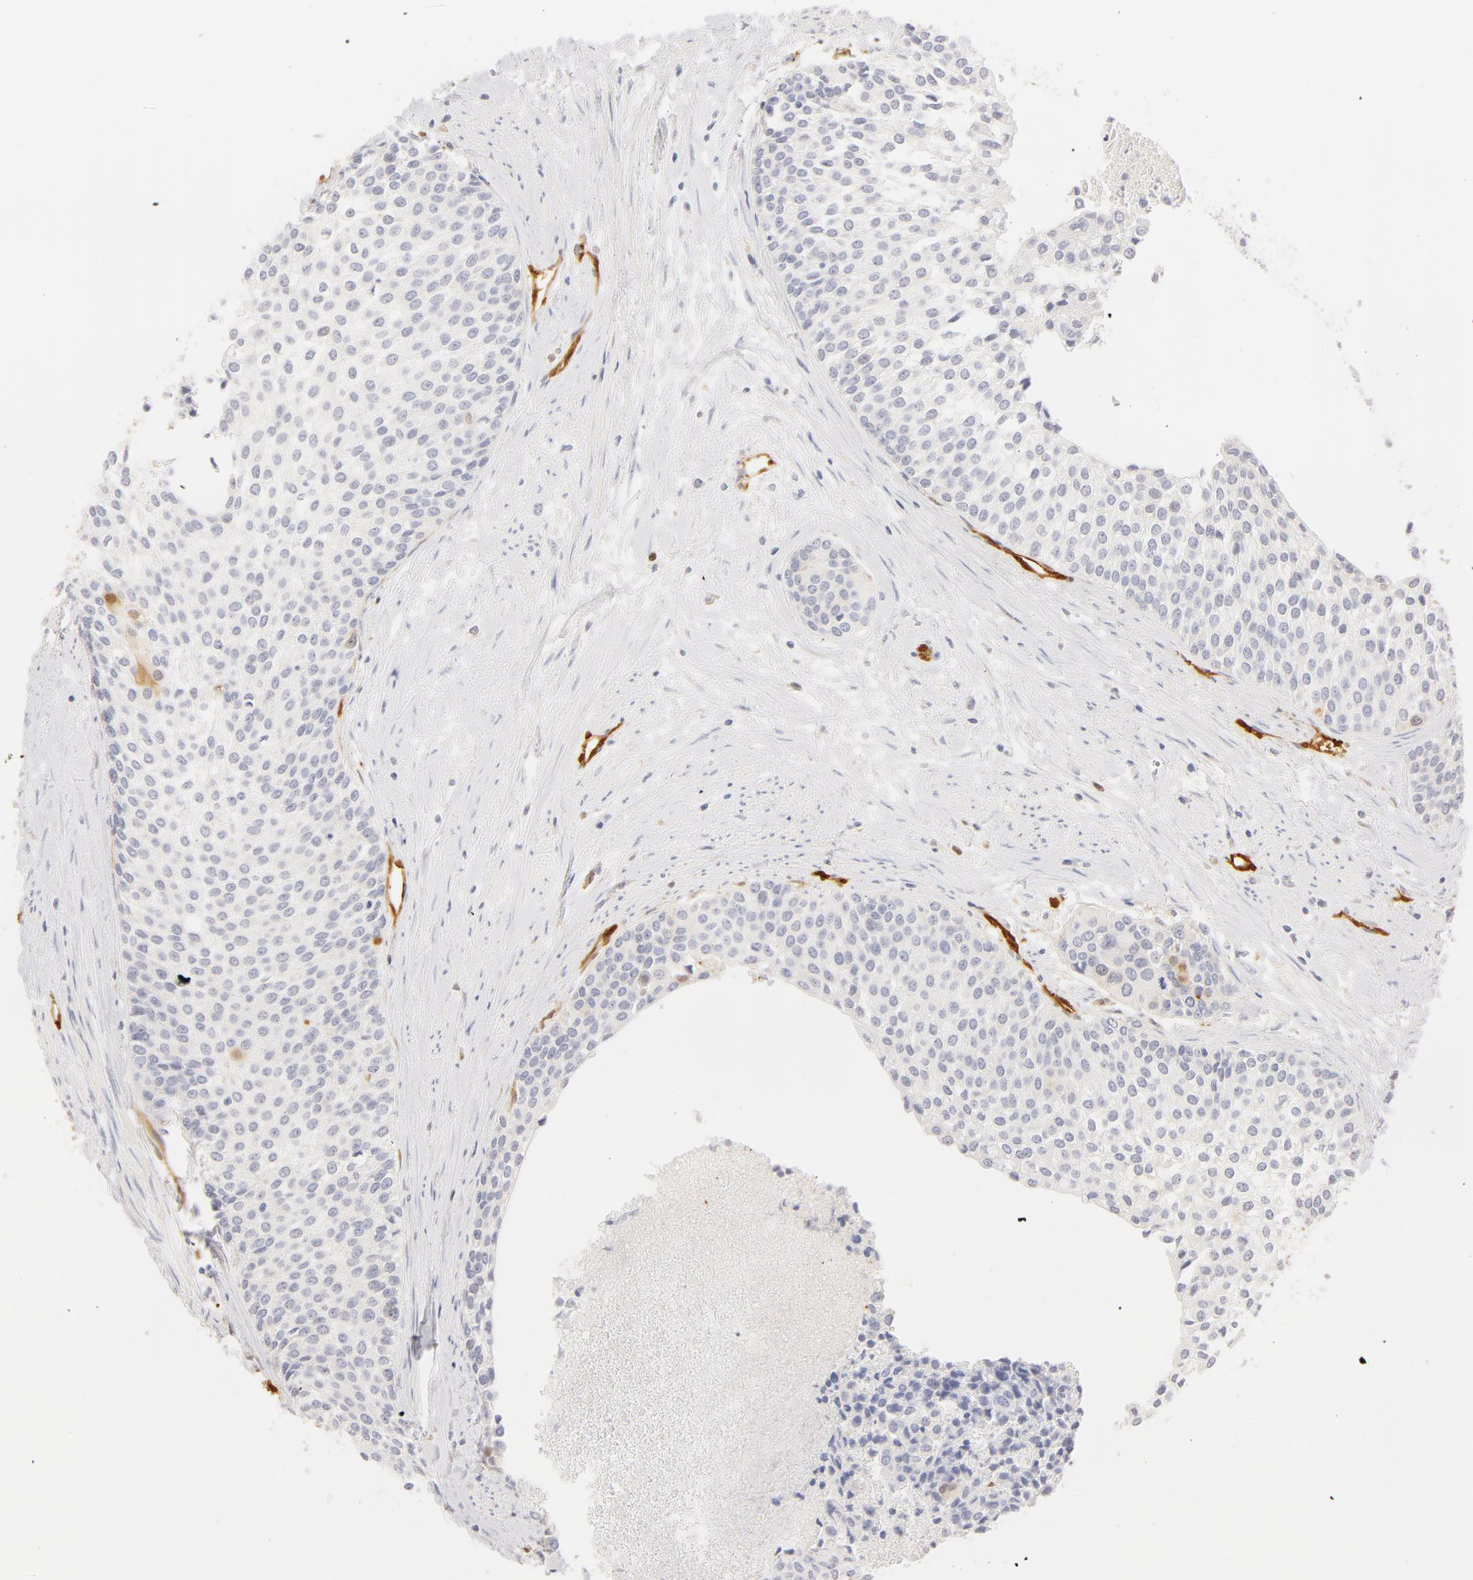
{"staining": {"intensity": "negative", "quantity": "none", "location": "none"}, "tissue": "urothelial cancer", "cell_type": "Tumor cells", "image_type": "cancer", "snomed": [{"axis": "morphology", "description": "Urothelial carcinoma, Low grade"}, {"axis": "topography", "description": "Urinary bladder"}], "caption": "Tumor cells are negative for protein expression in human urothelial cancer.", "gene": "CA2", "patient": {"sex": "female", "age": 73}}